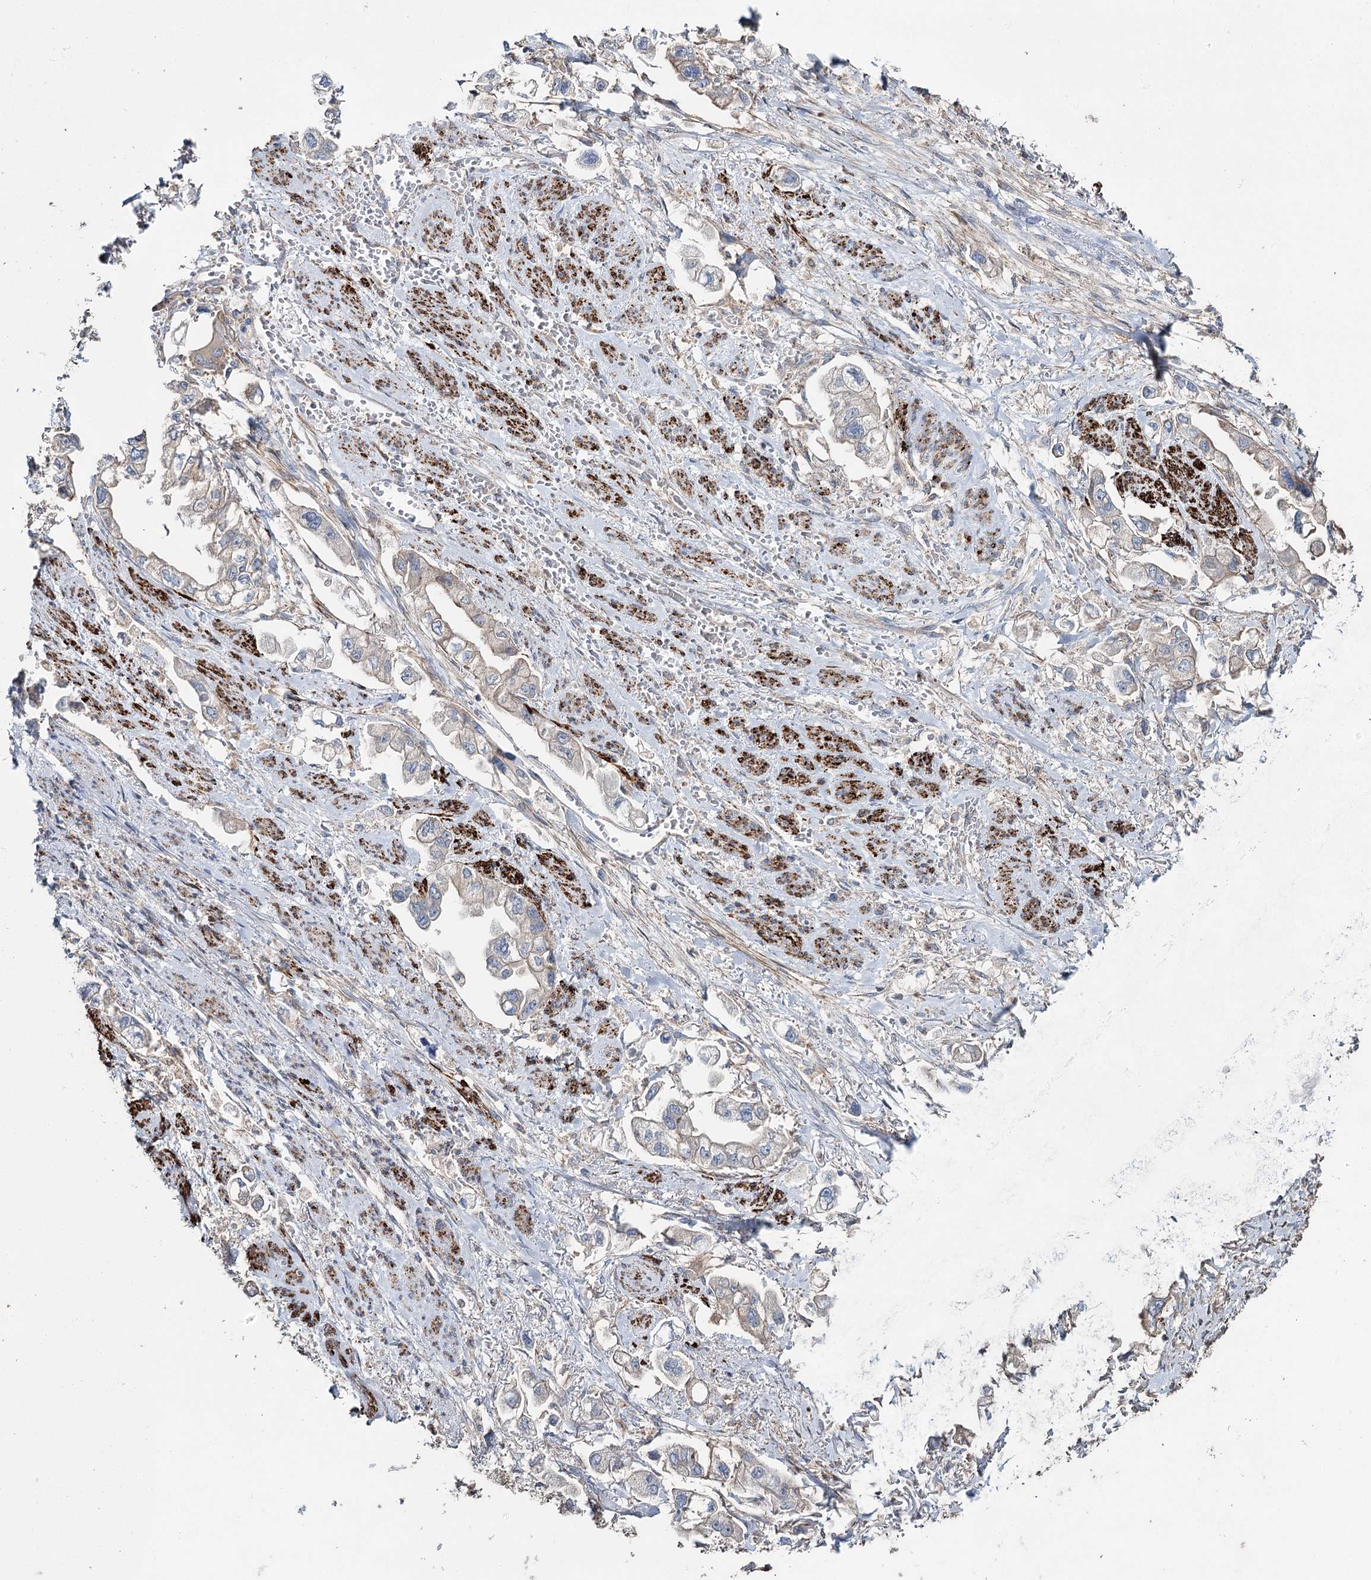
{"staining": {"intensity": "negative", "quantity": "none", "location": "none"}, "tissue": "stomach cancer", "cell_type": "Tumor cells", "image_type": "cancer", "snomed": [{"axis": "morphology", "description": "Adenocarcinoma, NOS"}, {"axis": "topography", "description": "Stomach"}], "caption": "Immunohistochemistry (IHC) photomicrograph of stomach cancer stained for a protein (brown), which demonstrates no expression in tumor cells.", "gene": "SUMF1", "patient": {"sex": "male", "age": 62}}